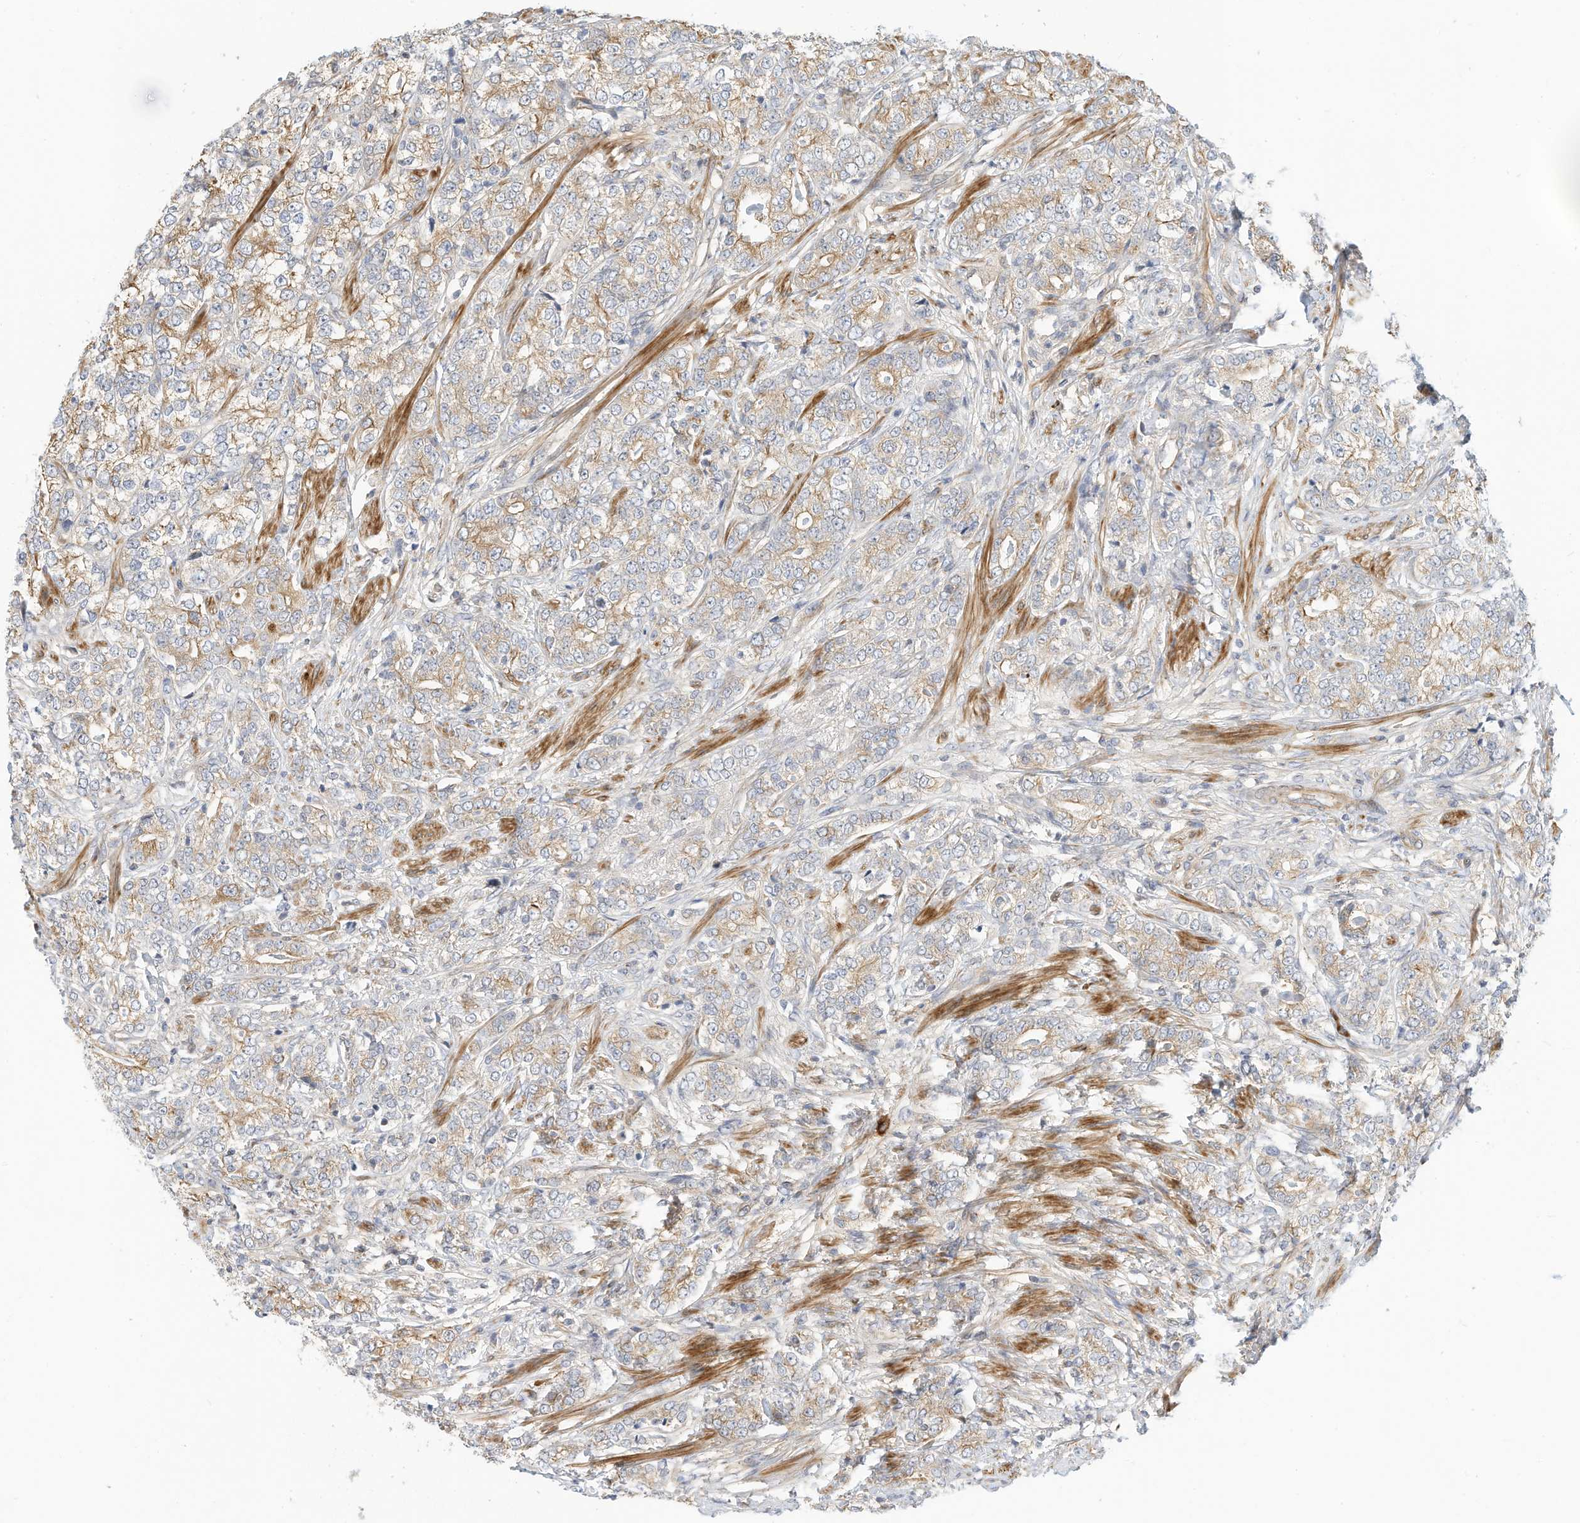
{"staining": {"intensity": "moderate", "quantity": "25%-75%", "location": "cytoplasmic/membranous"}, "tissue": "prostate cancer", "cell_type": "Tumor cells", "image_type": "cancer", "snomed": [{"axis": "morphology", "description": "Adenocarcinoma, High grade"}, {"axis": "topography", "description": "Prostate"}], "caption": "High-power microscopy captured an IHC histopathology image of prostate high-grade adenocarcinoma, revealing moderate cytoplasmic/membranous staining in approximately 25%-75% of tumor cells.", "gene": "OFD1", "patient": {"sex": "male", "age": 69}}